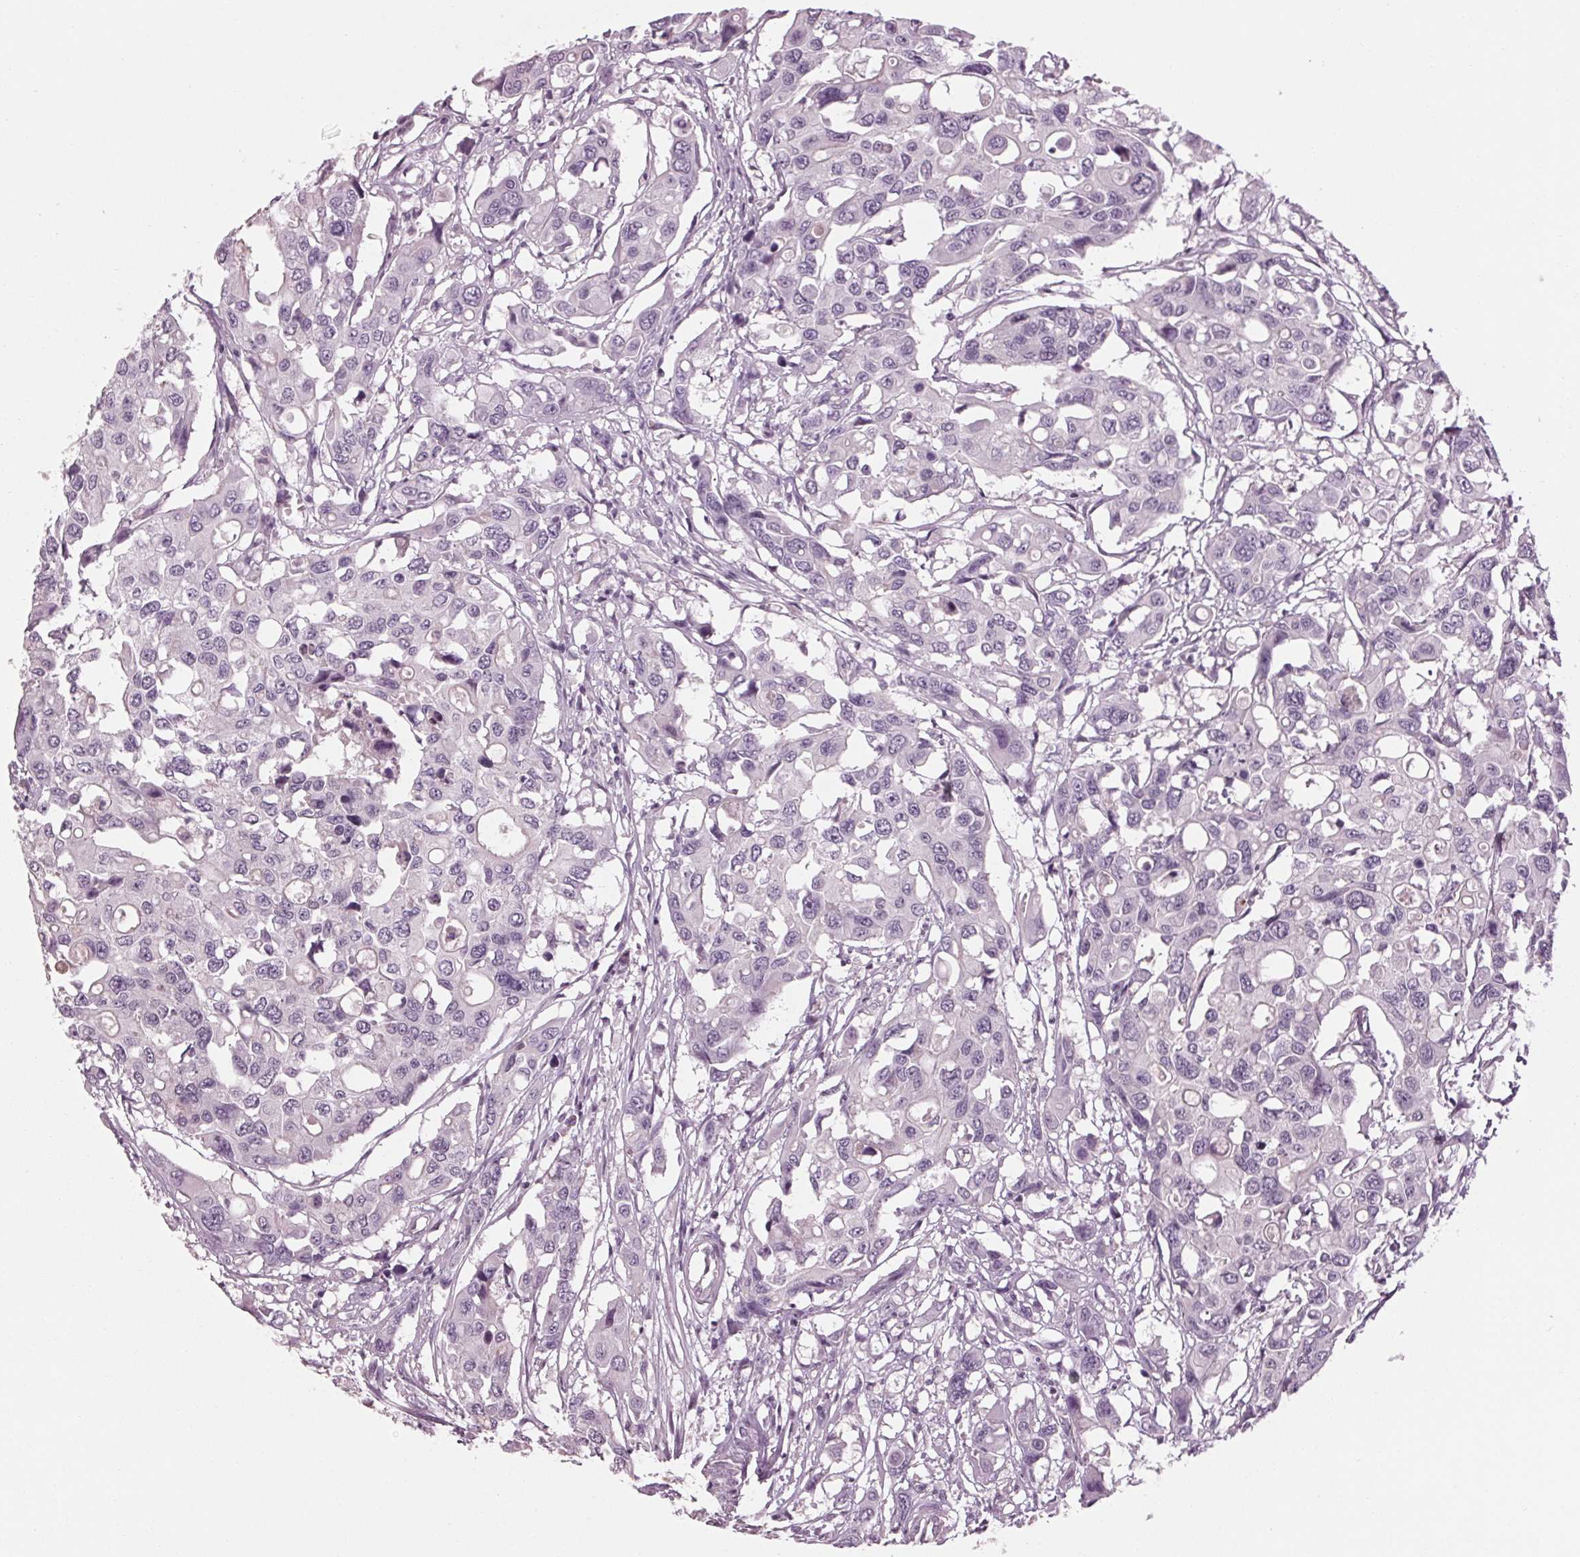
{"staining": {"intensity": "negative", "quantity": "none", "location": "none"}, "tissue": "colorectal cancer", "cell_type": "Tumor cells", "image_type": "cancer", "snomed": [{"axis": "morphology", "description": "Adenocarcinoma, NOS"}, {"axis": "topography", "description": "Colon"}], "caption": "Tumor cells are negative for protein expression in human colorectal adenocarcinoma.", "gene": "TNNC2", "patient": {"sex": "male", "age": 77}}